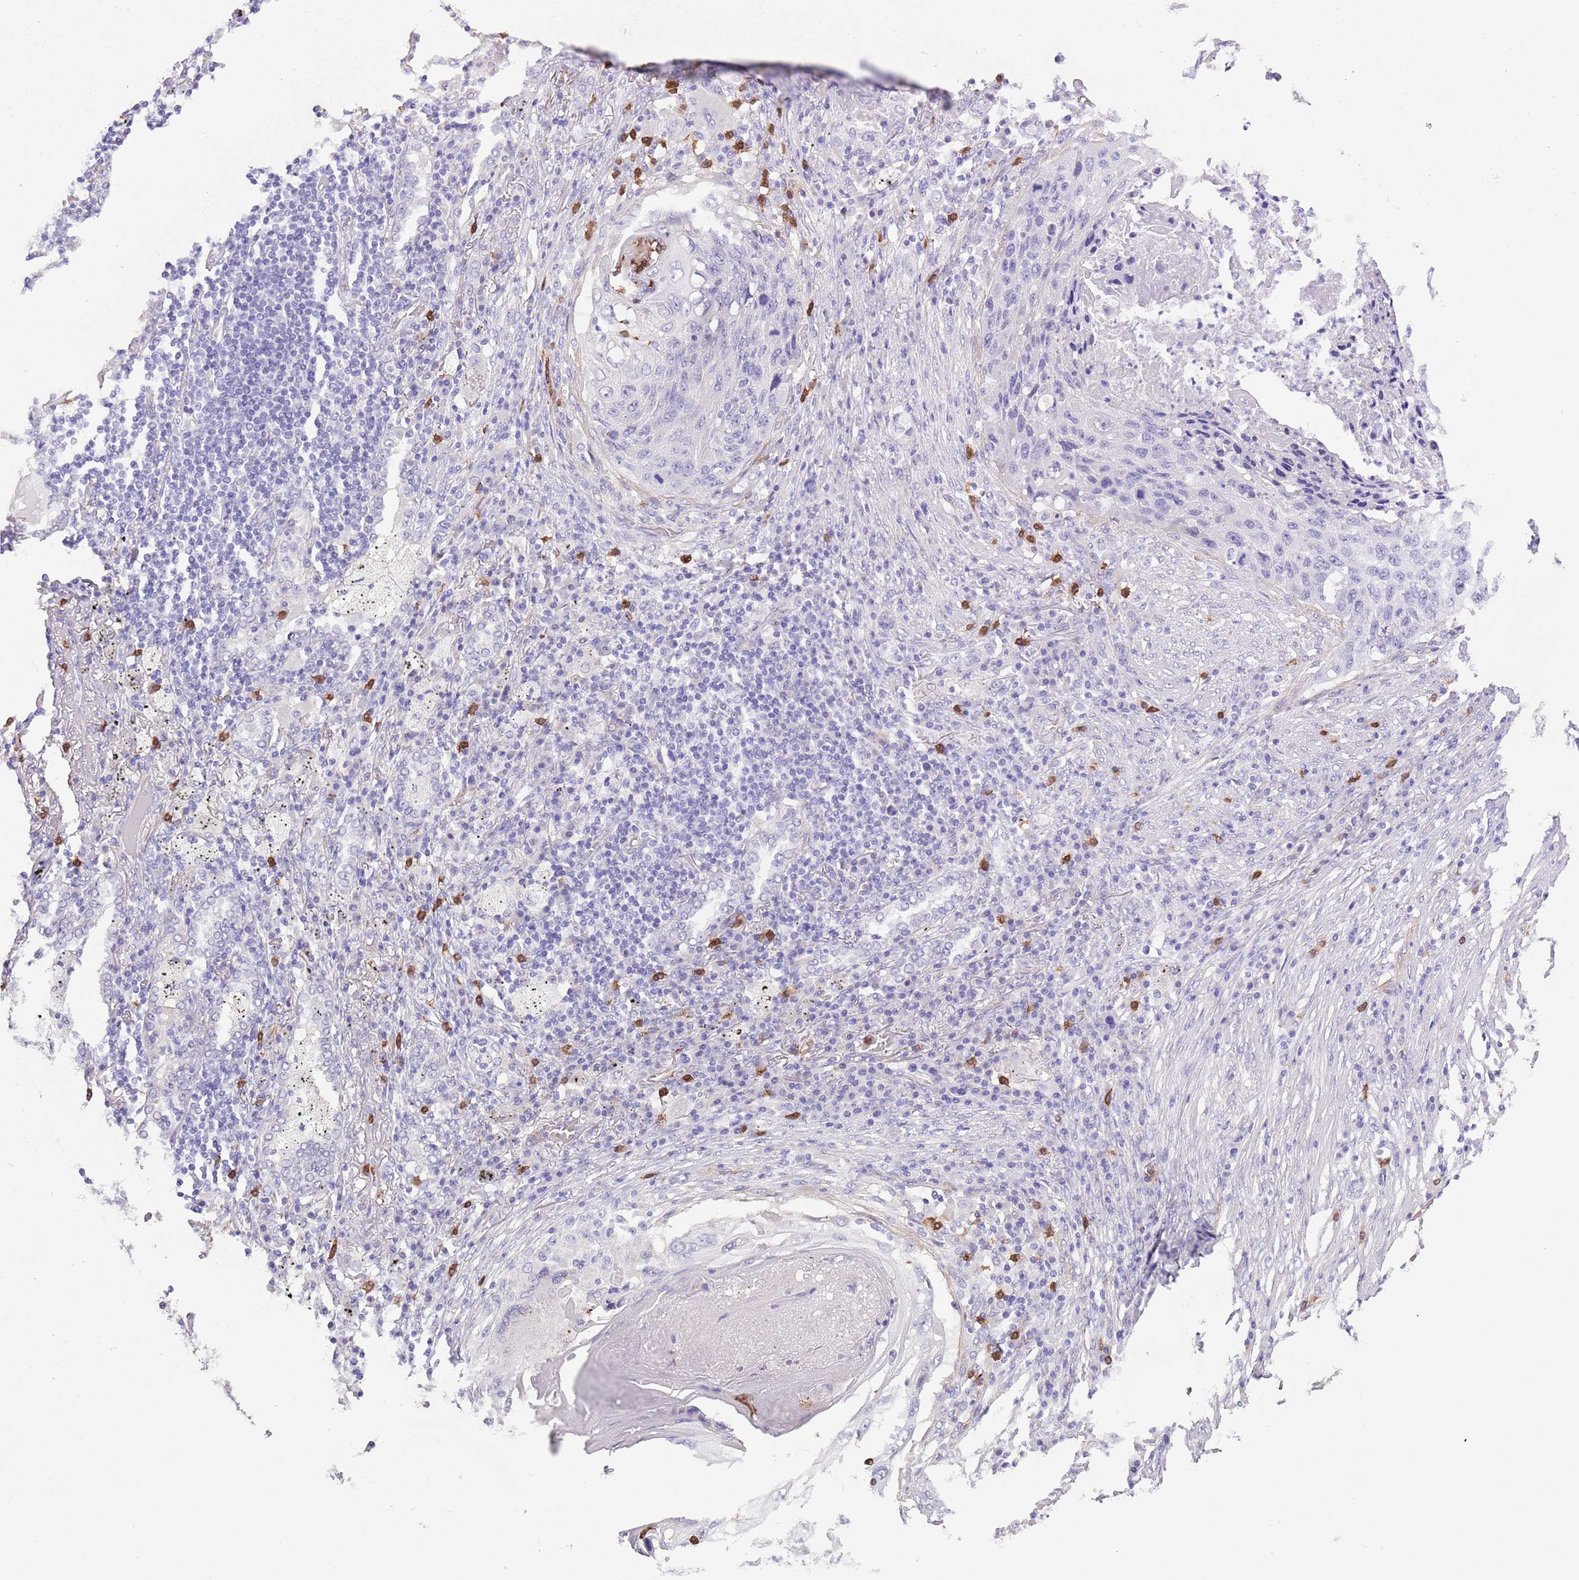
{"staining": {"intensity": "negative", "quantity": "none", "location": "none"}, "tissue": "lung cancer", "cell_type": "Tumor cells", "image_type": "cancer", "snomed": [{"axis": "morphology", "description": "Squamous cell carcinoma, NOS"}, {"axis": "topography", "description": "Lung"}], "caption": "Lung cancer was stained to show a protein in brown. There is no significant staining in tumor cells.", "gene": "TSGA13", "patient": {"sex": "female", "age": 63}}